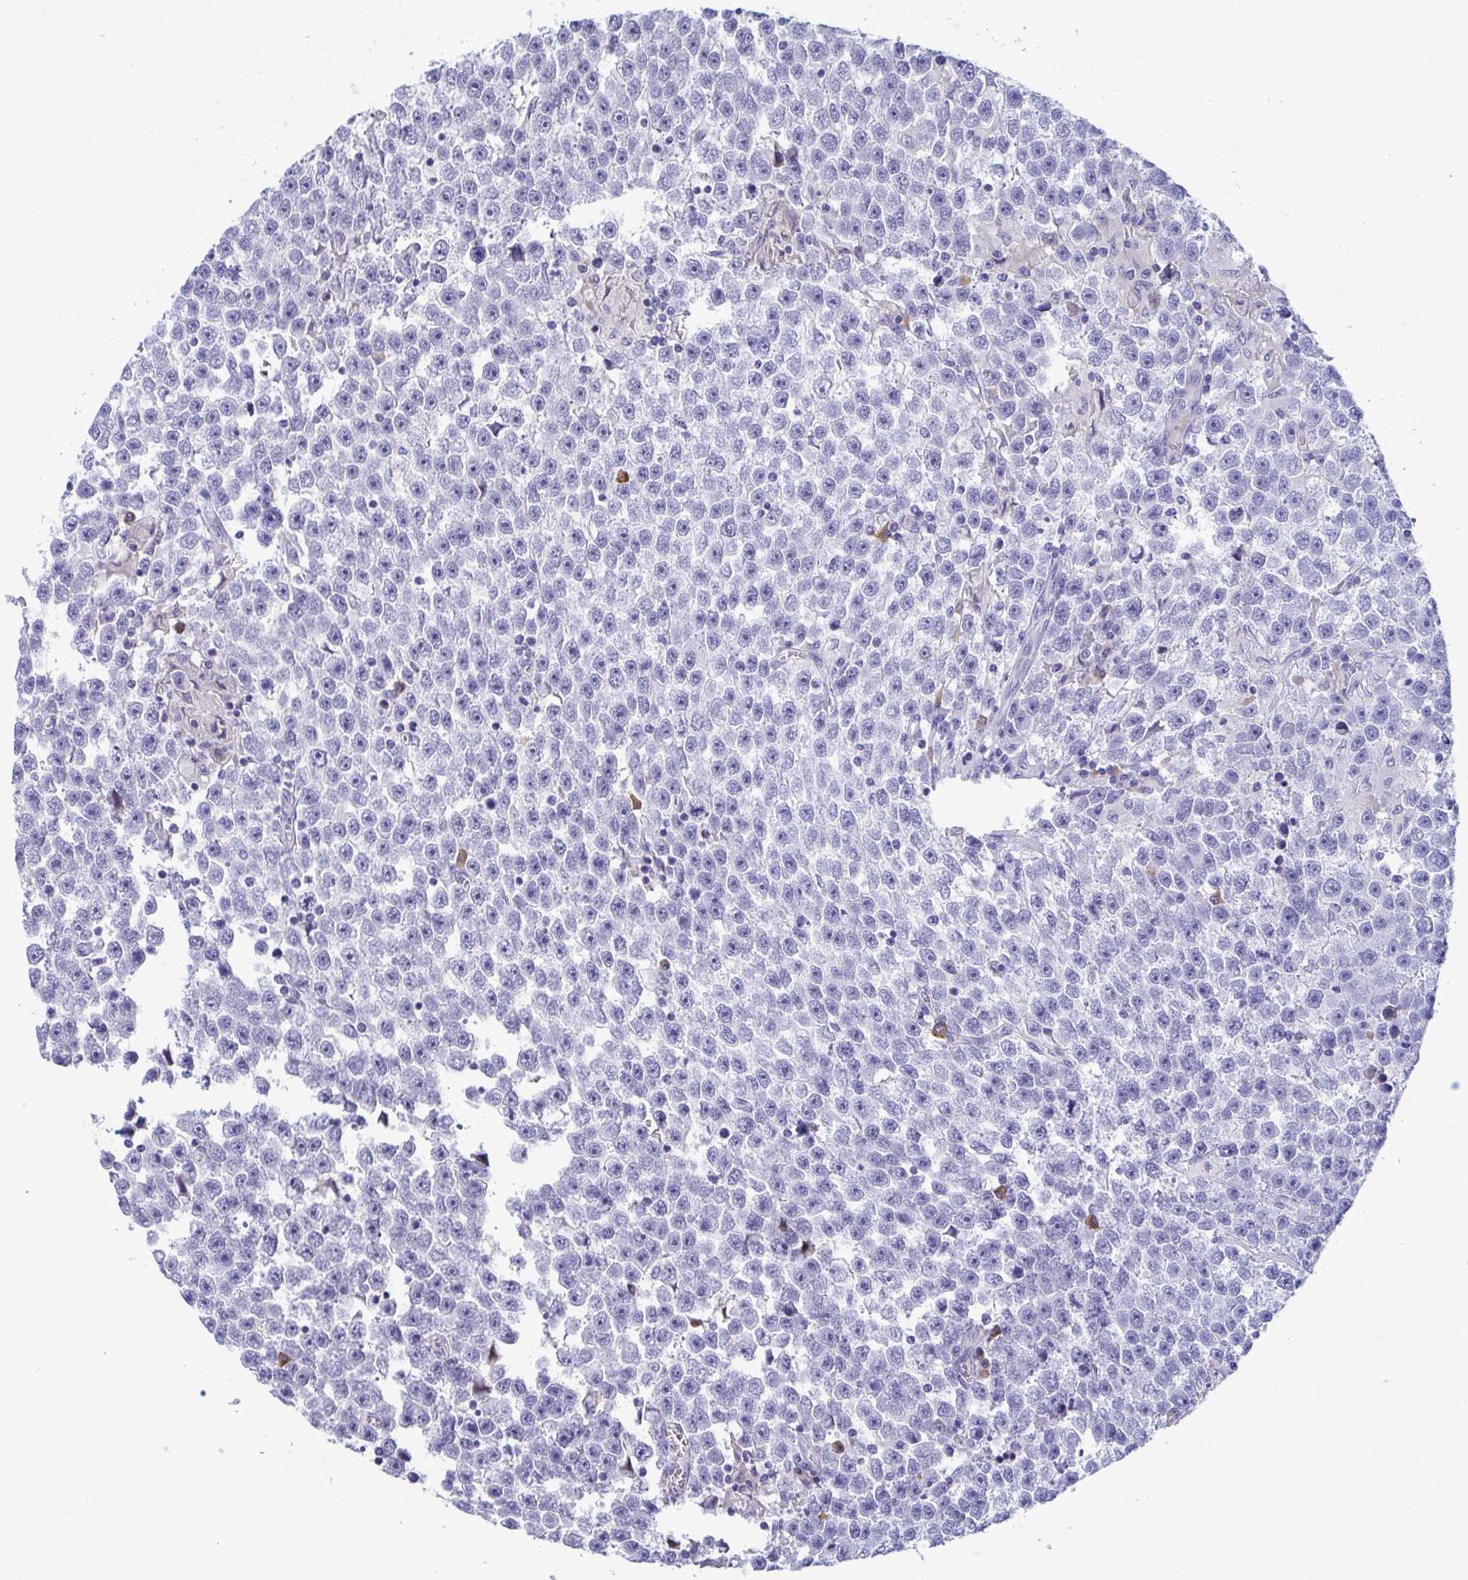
{"staining": {"intensity": "negative", "quantity": "none", "location": "none"}, "tissue": "testis cancer", "cell_type": "Tumor cells", "image_type": "cancer", "snomed": [{"axis": "morphology", "description": "Seminoma, NOS"}, {"axis": "topography", "description": "Testis"}], "caption": "An immunohistochemistry (IHC) photomicrograph of testis cancer is shown. There is no staining in tumor cells of testis cancer.", "gene": "MS4A14", "patient": {"sex": "male", "age": 31}}